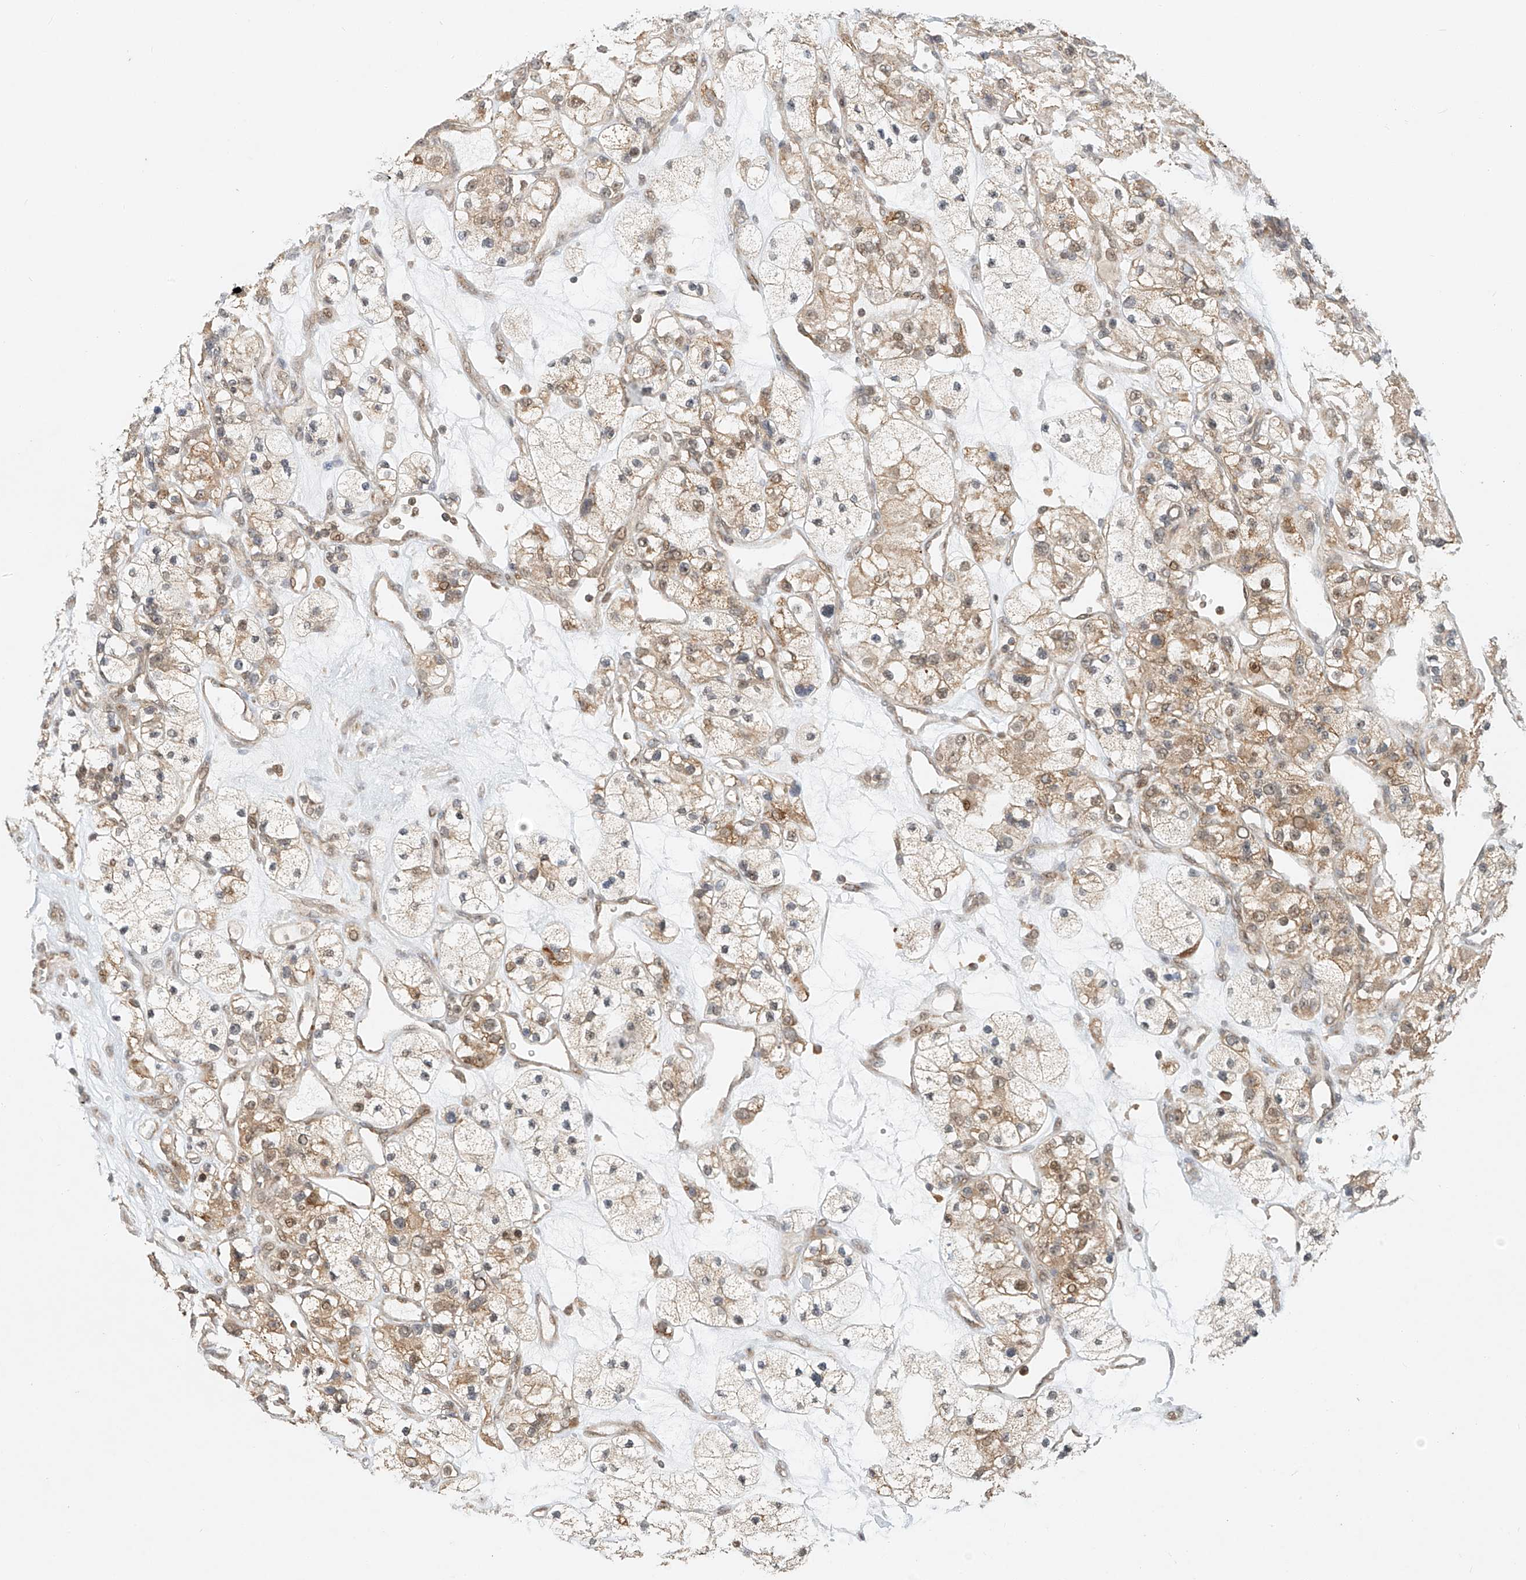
{"staining": {"intensity": "weak", "quantity": ">75%", "location": "cytoplasmic/membranous,nuclear"}, "tissue": "renal cancer", "cell_type": "Tumor cells", "image_type": "cancer", "snomed": [{"axis": "morphology", "description": "Adenocarcinoma, NOS"}, {"axis": "topography", "description": "Kidney"}], "caption": "Human adenocarcinoma (renal) stained with a brown dye reveals weak cytoplasmic/membranous and nuclear positive positivity in approximately >75% of tumor cells.", "gene": "SYTL3", "patient": {"sex": "female", "age": 57}}